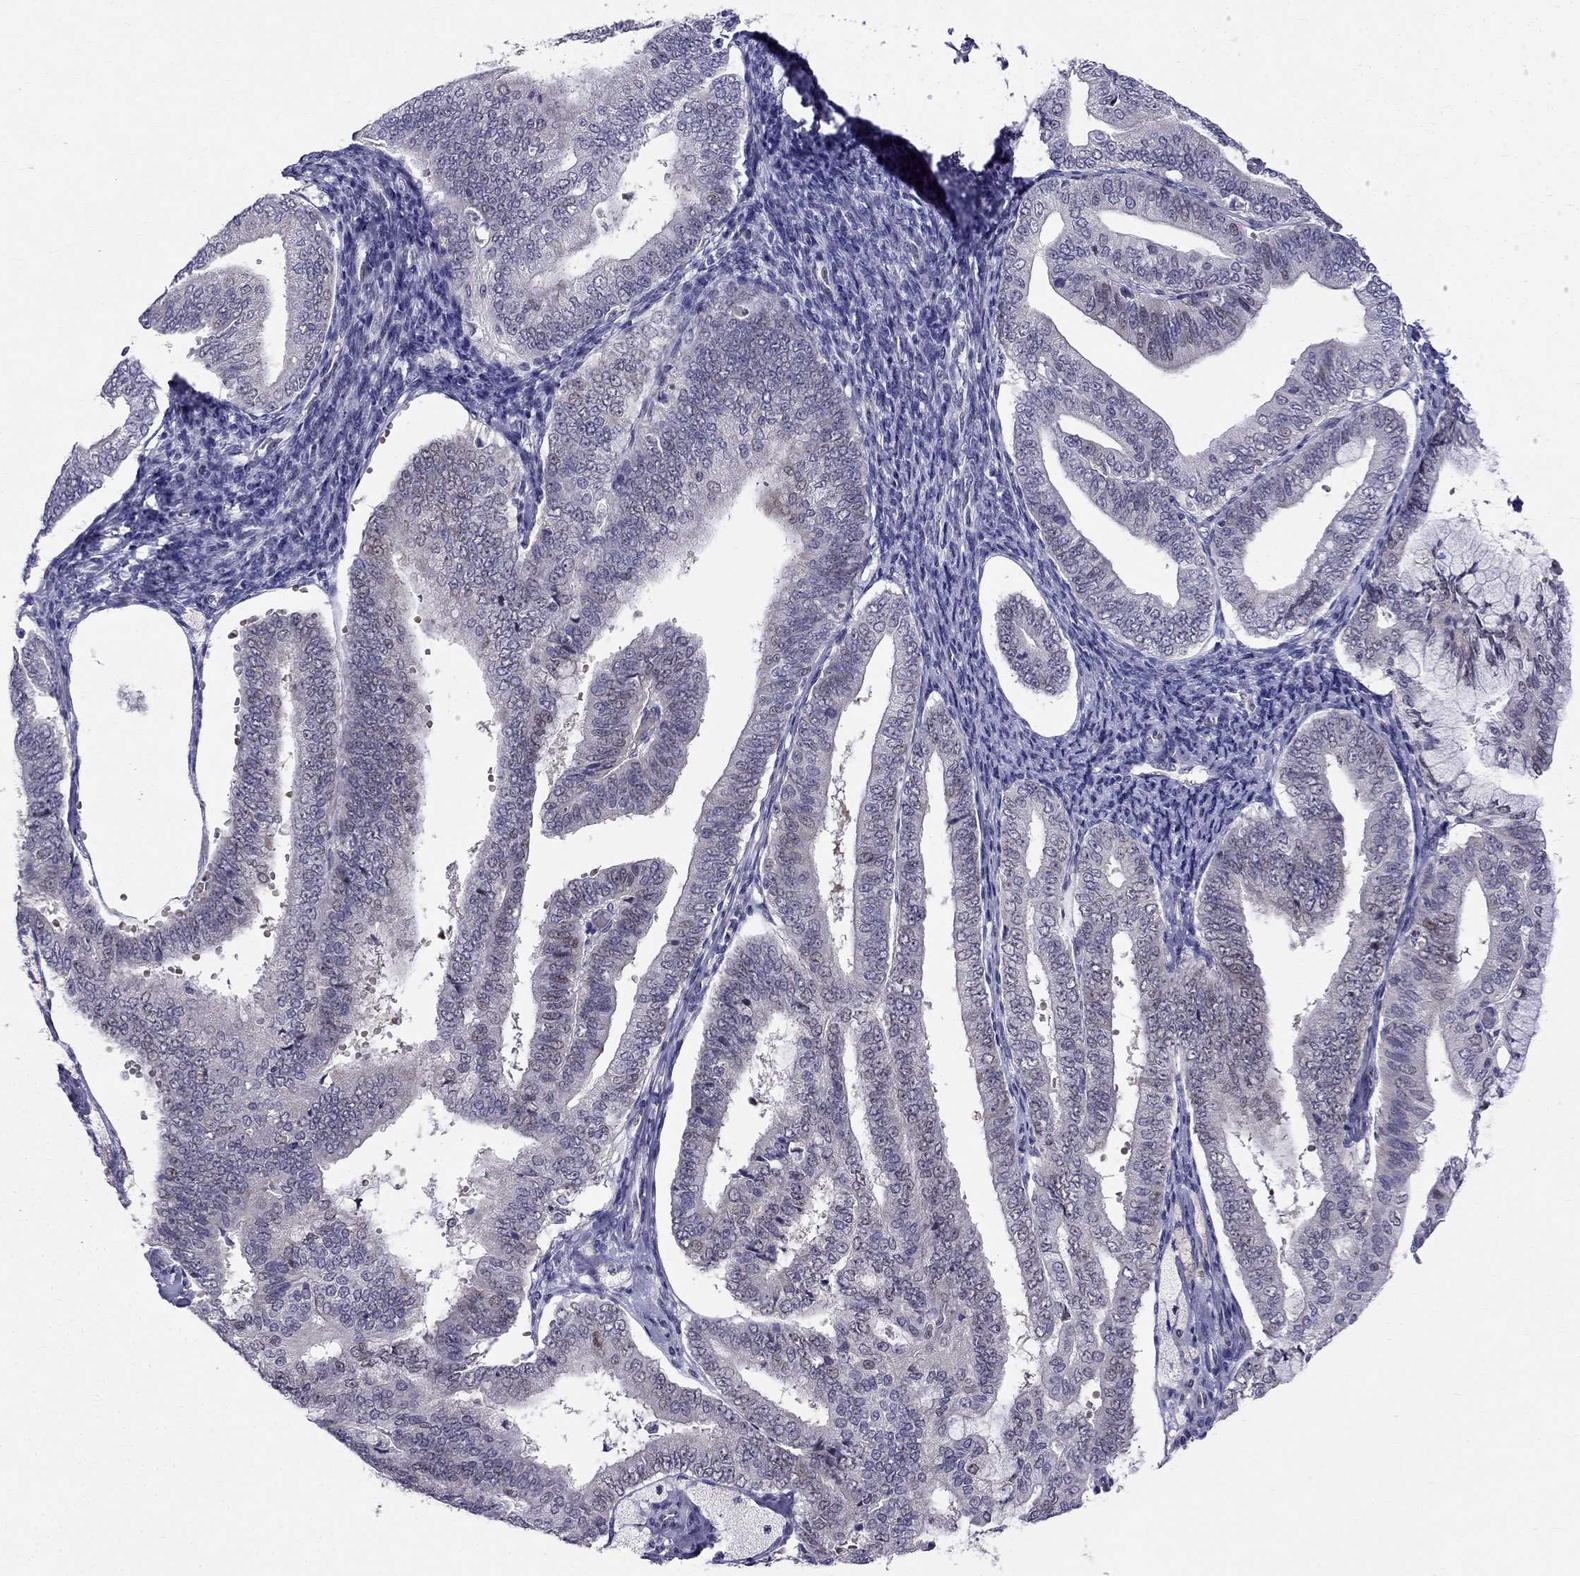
{"staining": {"intensity": "weak", "quantity": "<25%", "location": "nuclear"}, "tissue": "endometrial cancer", "cell_type": "Tumor cells", "image_type": "cancer", "snomed": [{"axis": "morphology", "description": "Adenocarcinoma, NOS"}, {"axis": "topography", "description": "Endometrium"}], "caption": "DAB (3,3'-diaminobenzidine) immunohistochemical staining of adenocarcinoma (endometrial) demonstrates no significant staining in tumor cells. Brightfield microscopy of immunohistochemistry (IHC) stained with DAB (3,3'-diaminobenzidine) (brown) and hematoxylin (blue), captured at high magnification.", "gene": "BAG5", "patient": {"sex": "female", "age": 63}}